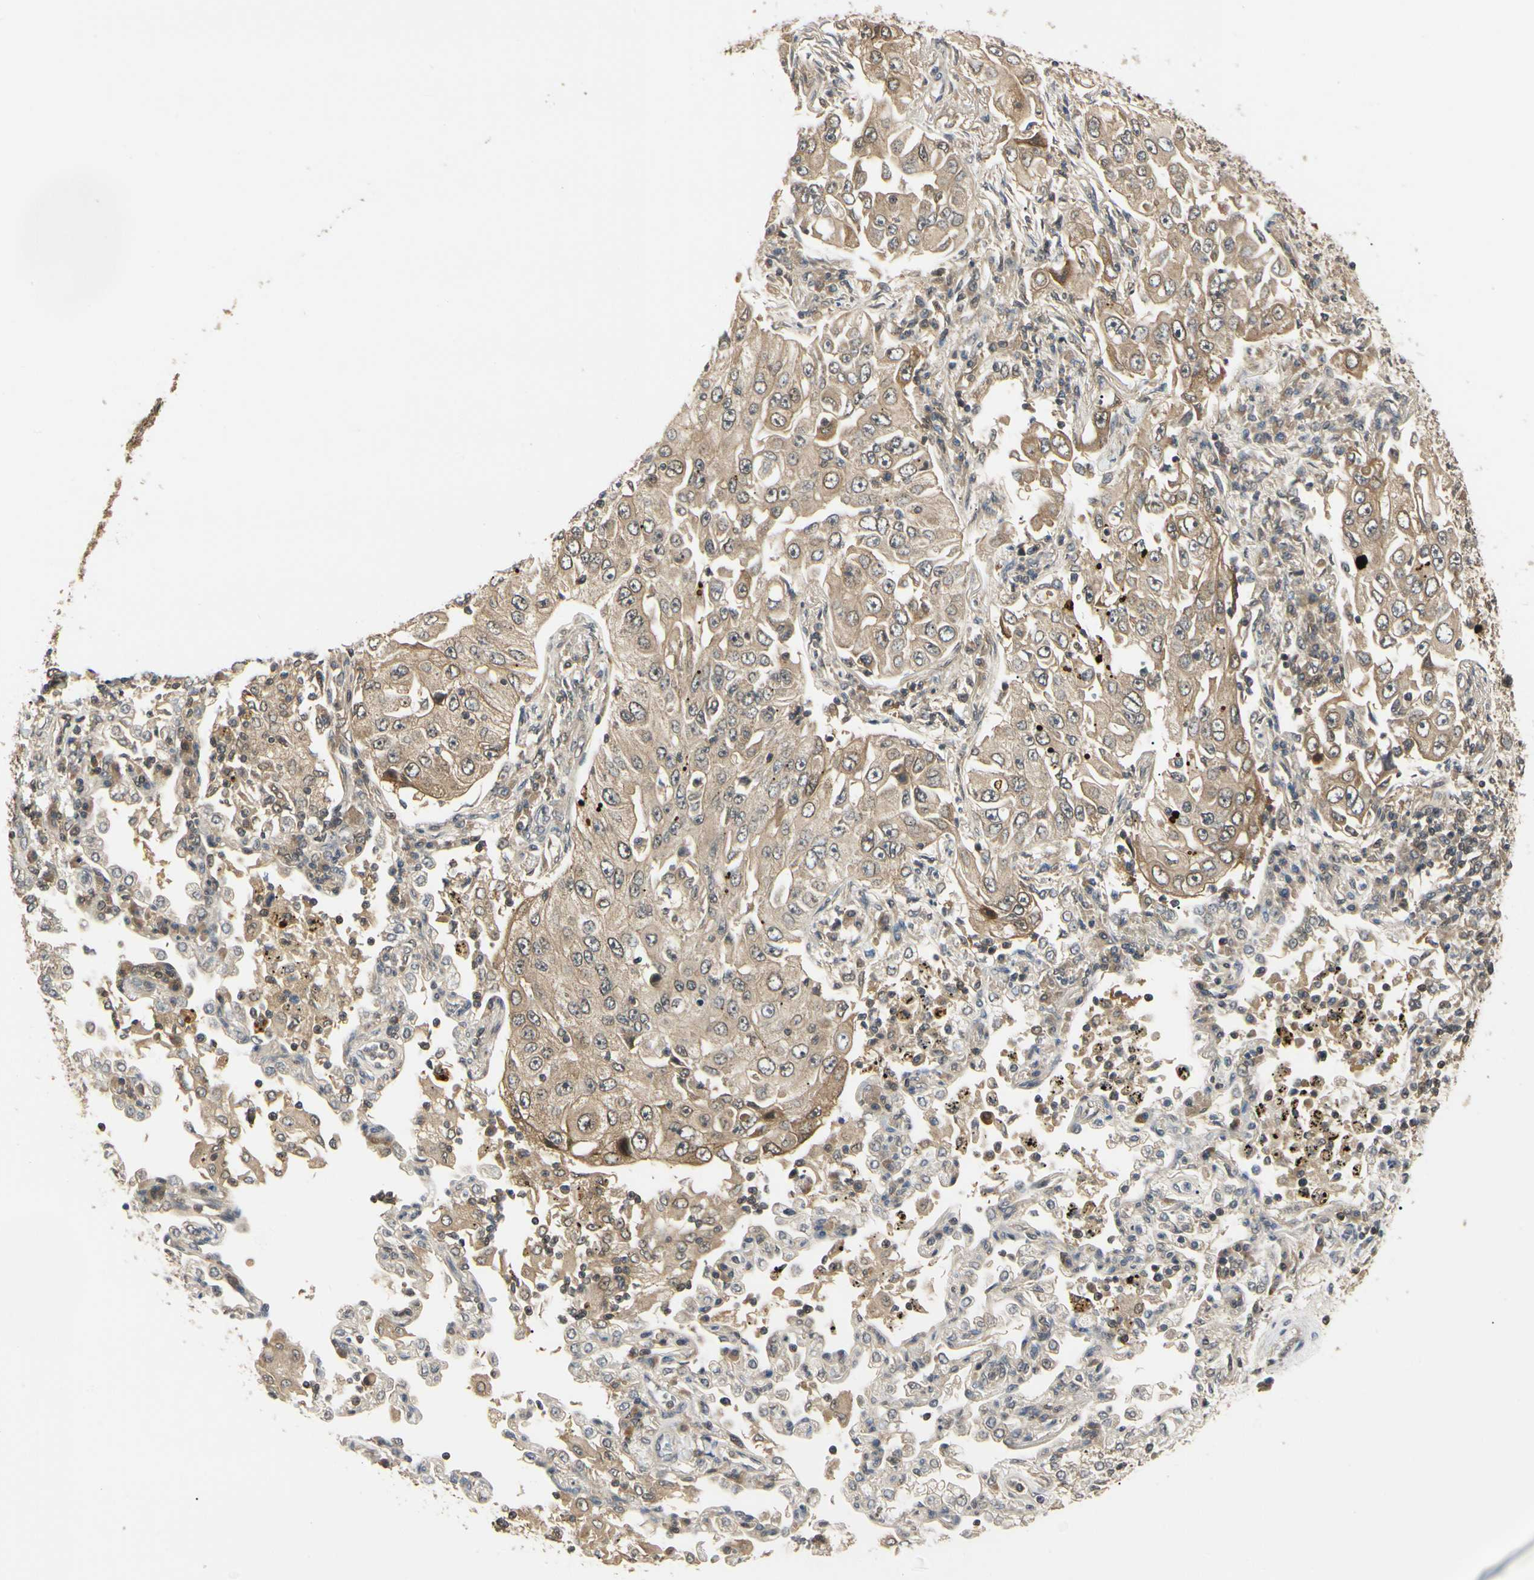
{"staining": {"intensity": "moderate", "quantity": ">75%", "location": "cytoplasmic/membranous"}, "tissue": "lung cancer", "cell_type": "Tumor cells", "image_type": "cancer", "snomed": [{"axis": "morphology", "description": "Adenocarcinoma, NOS"}, {"axis": "topography", "description": "Lung"}], "caption": "Protein expression analysis of lung cancer (adenocarcinoma) displays moderate cytoplasmic/membranous positivity in approximately >75% of tumor cells.", "gene": "UBE2Z", "patient": {"sex": "male", "age": 84}}